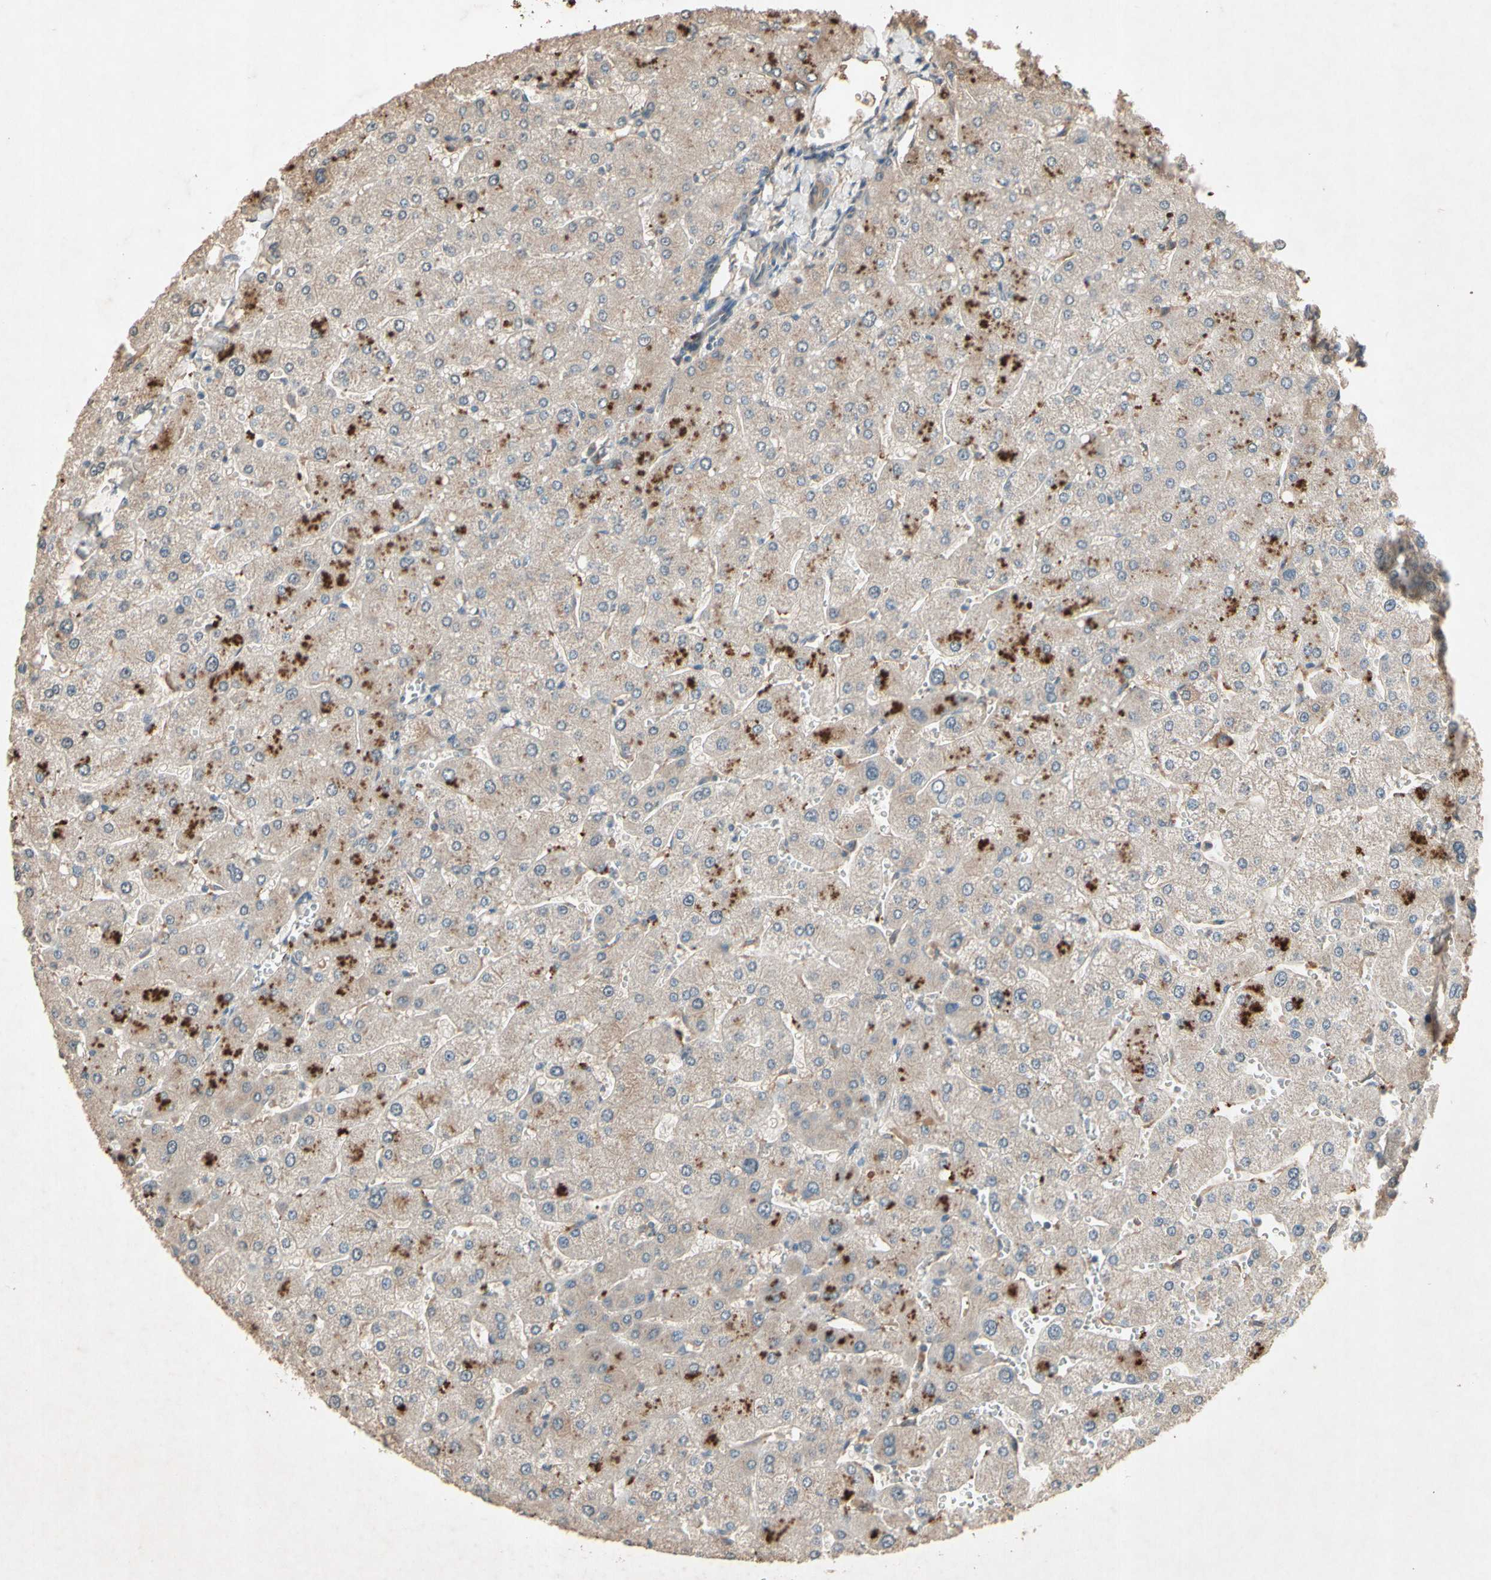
{"staining": {"intensity": "weak", "quantity": ">75%", "location": "cytoplasmic/membranous"}, "tissue": "liver", "cell_type": "Cholangiocytes", "image_type": "normal", "snomed": [{"axis": "morphology", "description": "Normal tissue, NOS"}, {"axis": "topography", "description": "Liver"}], "caption": "Protein staining of unremarkable liver reveals weak cytoplasmic/membranous expression in approximately >75% of cholangiocytes. The staining is performed using DAB brown chromogen to label protein expression. The nuclei are counter-stained blue using hematoxylin.", "gene": "NSF", "patient": {"sex": "male", "age": 55}}